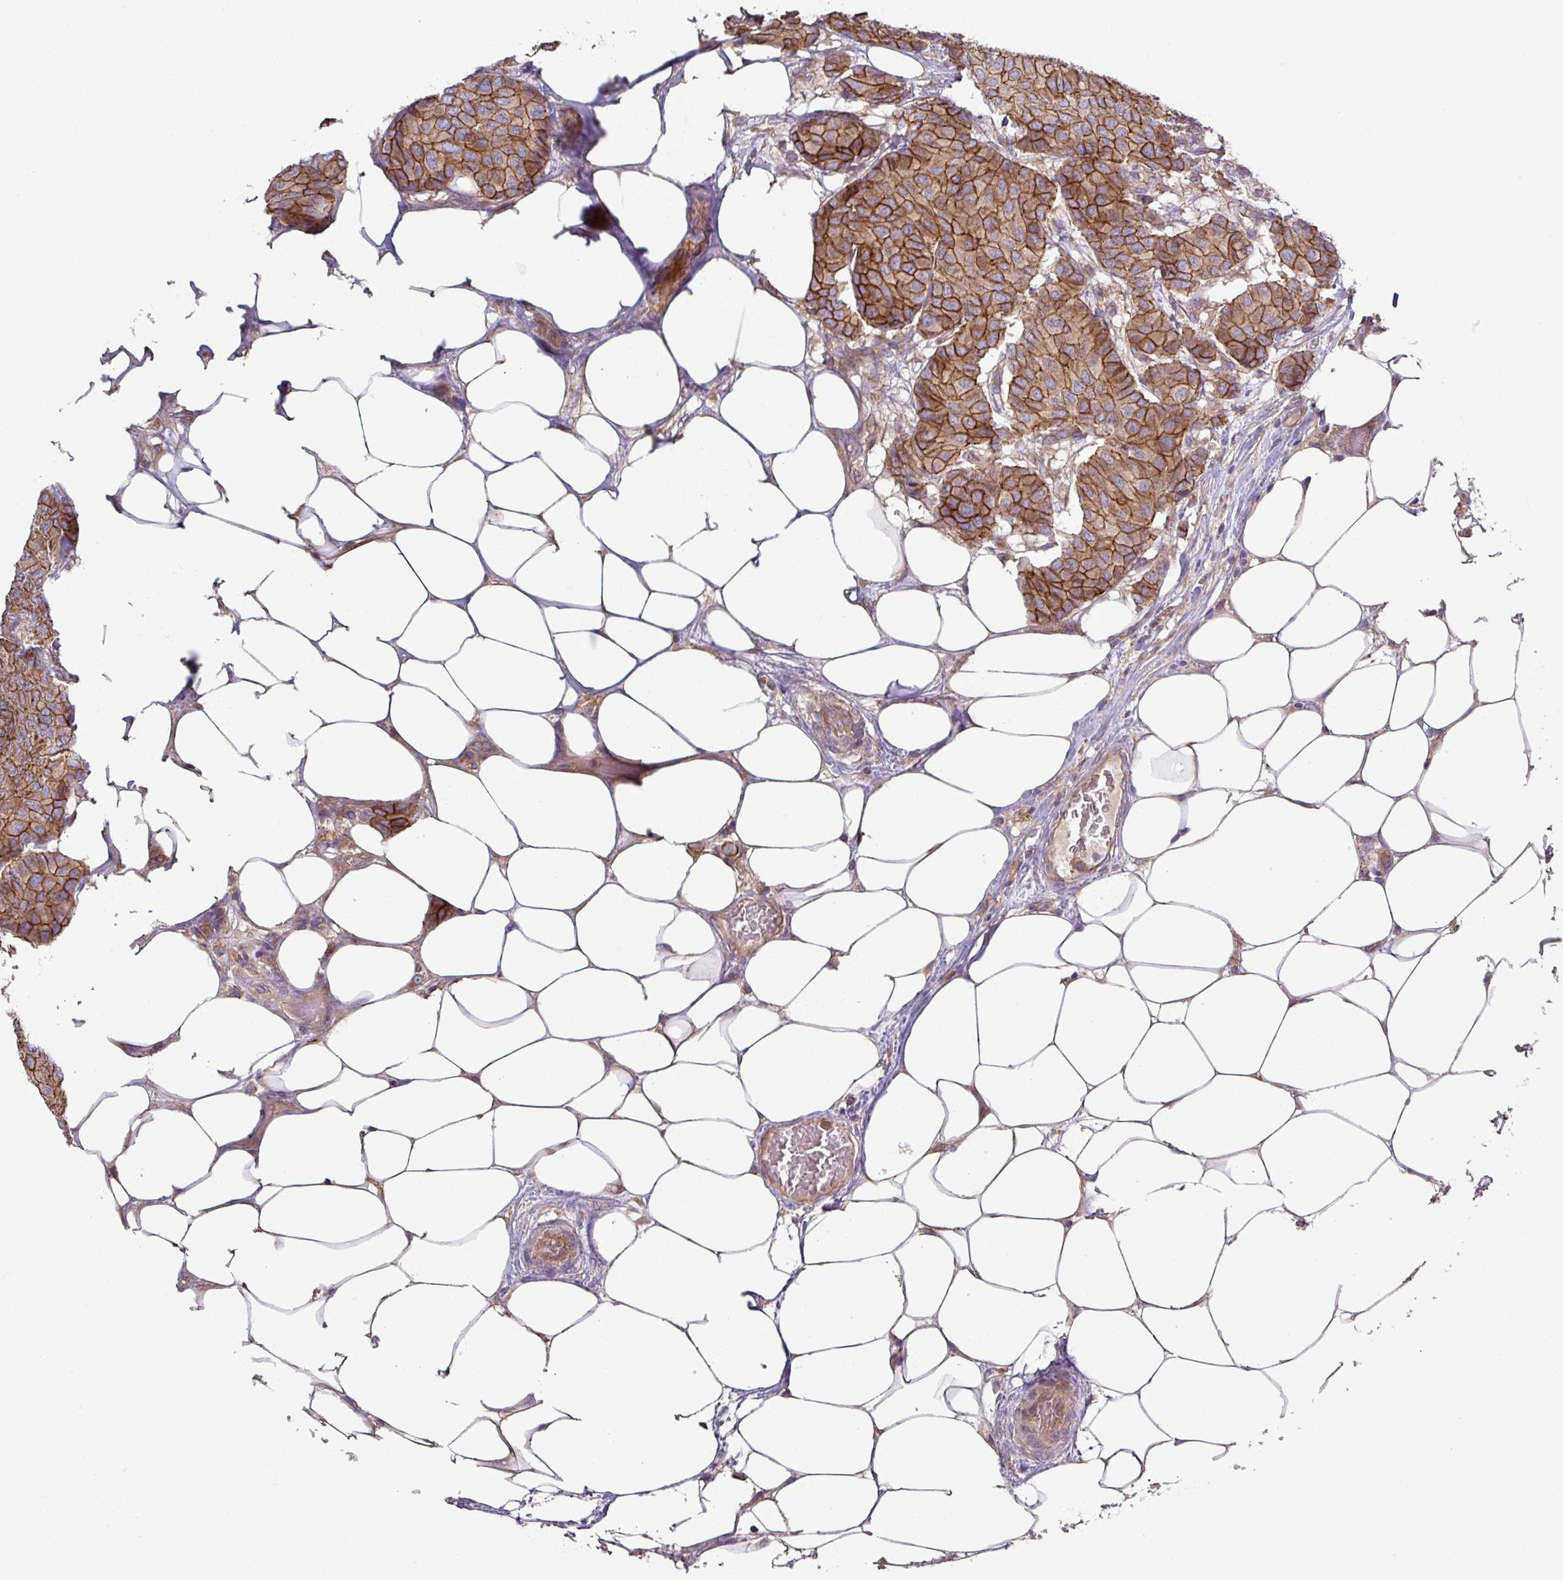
{"staining": {"intensity": "moderate", "quantity": ">75%", "location": "cytoplasmic/membranous"}, "tissue": "breast cancer", "cell_type": "Tumor cells", "image_type": "cancer", "snomed": [{"axis": "morphology", "description": "Duct carcinoma"}, {"axis": "topography", "description": "Breast"}], "caption": "The immunohistochemical stain highlights moderate cytoplasmic/membranous expression in tumor cells of breast cancer tissue.", "gene": "RIC1", "patient": {"sex": "female", "age": 75}}